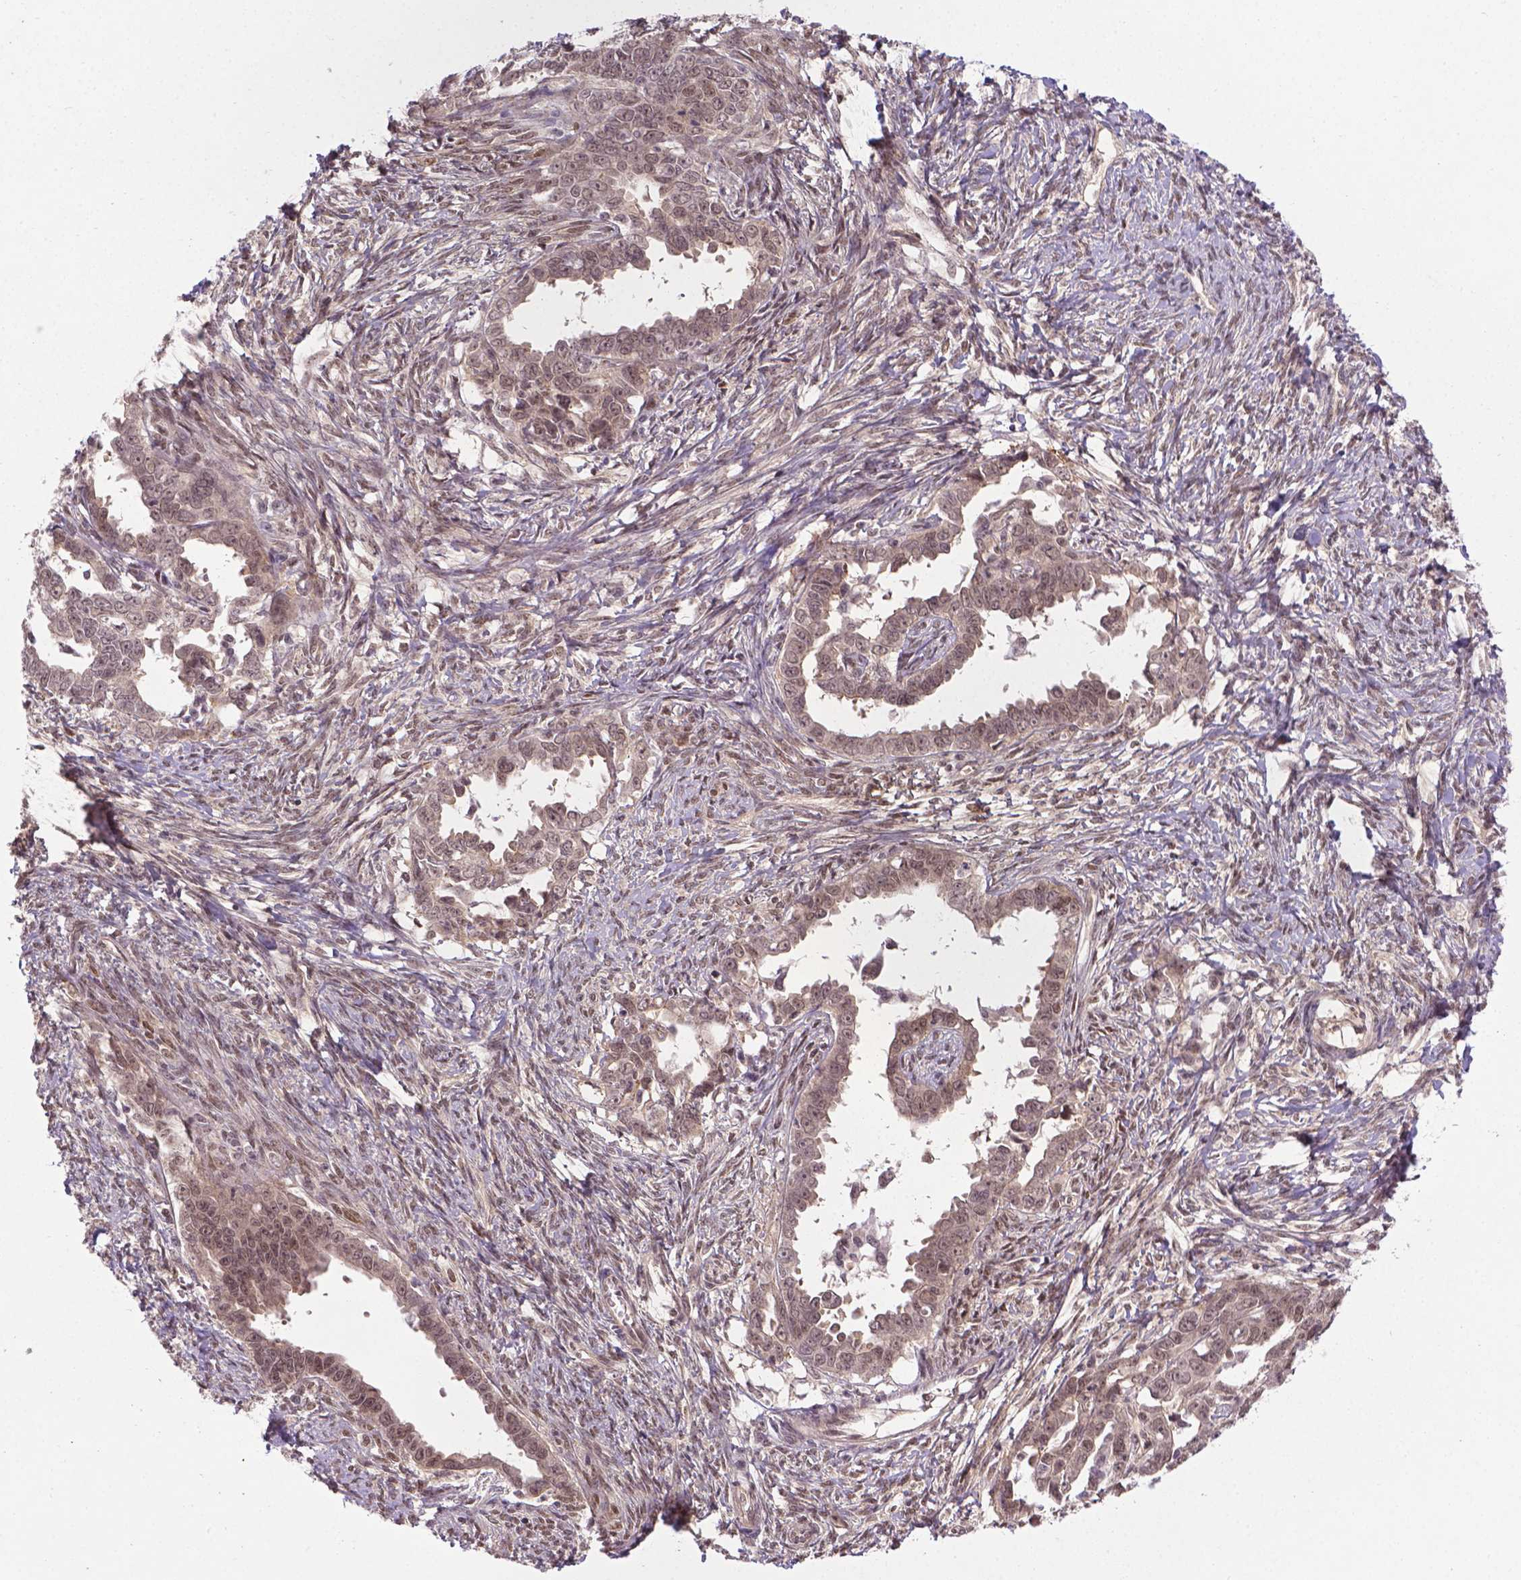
{"staining": {"intensity": "weak", "quantity": ">75%", "location": "nuclear"}, "tissue": "ovarian cancer", "cell_type": "Tumor cells", "image_type": "cancer", "snomed": [{"axis": "morphology", "description": "Cystadenocarcinoma, serous, NOS"}, {"axis": "topography", "description": "Ovary"}], "caption": "Ovarian cancer stained with immunohistochemistry (IHC) demonstrates weak nuclear expression in about >75% of tumor cells.", "gene": "ANKRD54", "patient": {"sex": "female", "age": 69}}